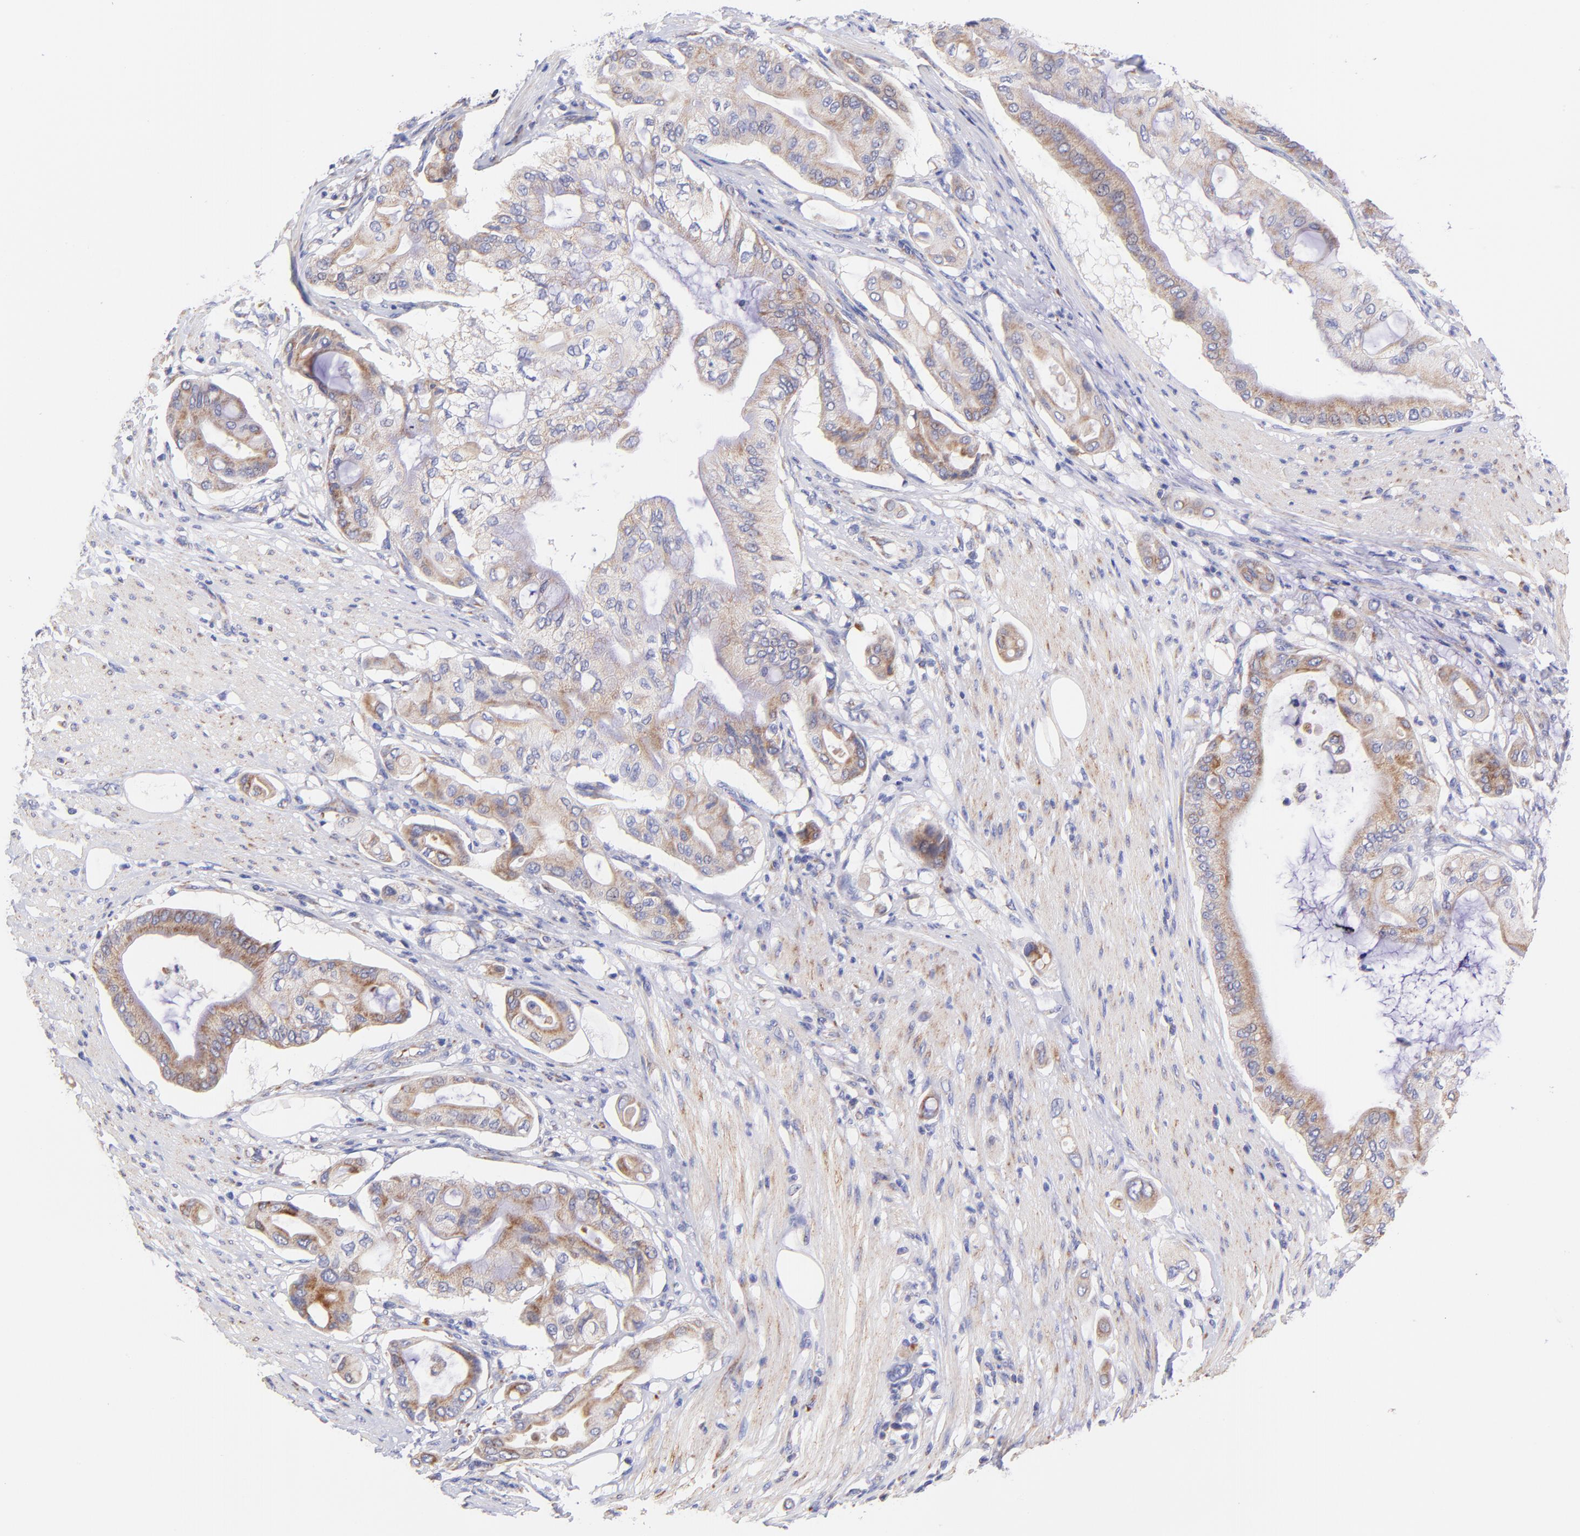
{"staining": {"intensity": "moderate", "quantity": "25%-75%", "location": "cytoplasmic/membranous"}, "tissue": "pancreatic cancer", "cell_type": "Tumor cells", "image_type": "cancer", "snomed": [{"axis": "morphology", "description": "Adenocarcinoma, NOS"}, {"axis": "morphology", "description": "Adenocarcinoma, metastatic, NOS"}, {"axis": "topography", "description": "Lymph node"}, {"axis": "topography", "description": "Pancreas"}, {"axis": "topography", "description": "Duodenum"}], "caption": "DAB immunohistochemical staining of human pancreatic cancer displays moderate cytoplasmic/membranous protein staining in approximately 25%-75% of tumor cells.", "gene": "NDUFB7", "patient": {"sex": "female", "age": 64}}